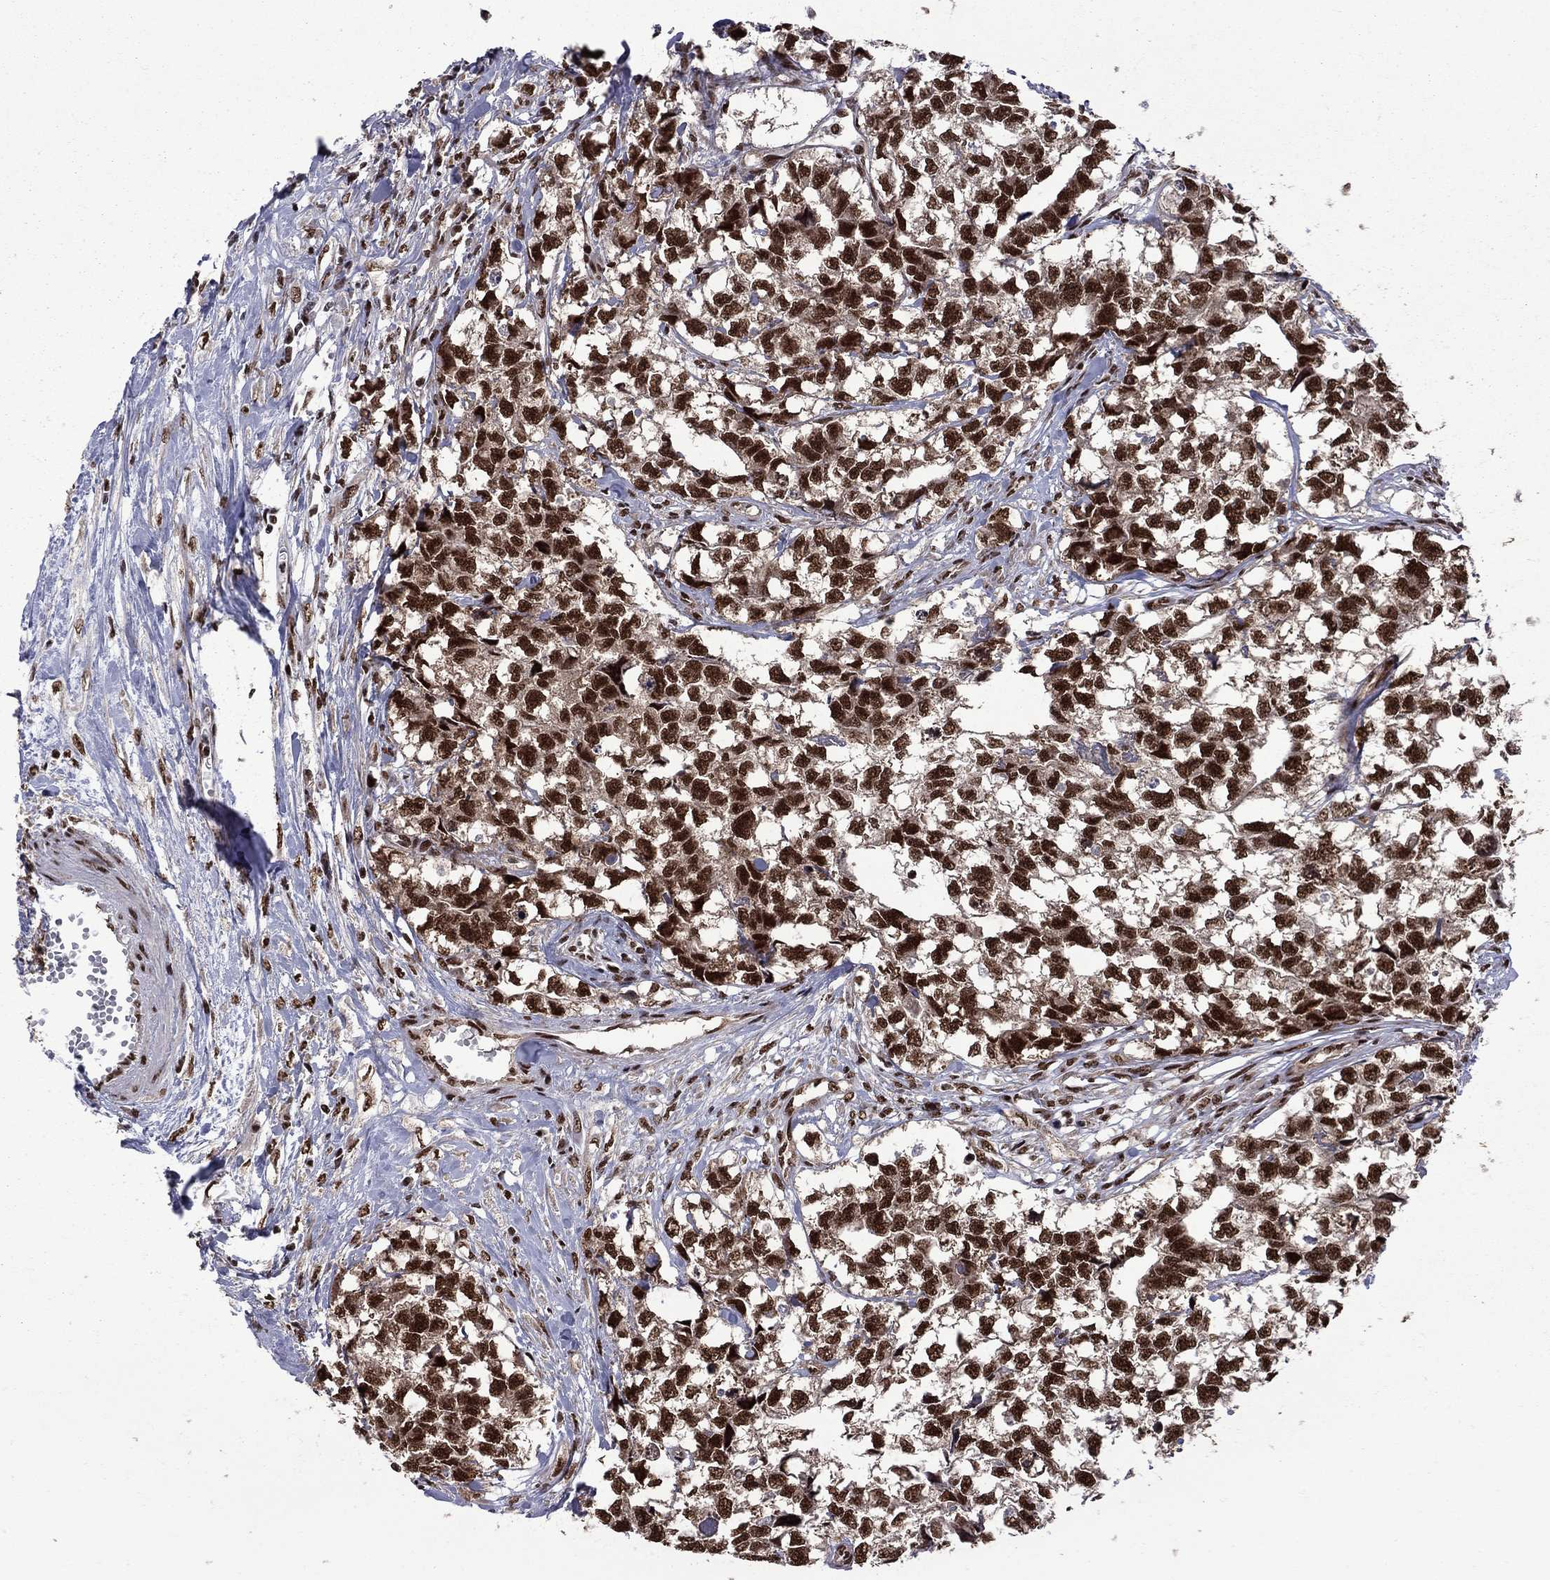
{"staining": {"intensity": "strong", "quantity": ">75%", "location": "nuclear"}, "tissue": "testis cancer", "cell_type": "Tumor cells", "image_type": "cancer", "snomed": [{"axis": "morphology", "description": "Carcinoma, Embryonal, NOS"}, {"axis": "morphology", "description": "Teratoma, malignant, NOS"}, {"axis": "topography", "description": "Testis"}], "caption": "IHC of embryonal carcinoma (testis) reveals high levels of strong nuclear positivity in about >75% of tumor cells.", "gene": "MED25", "patient": {"sex": "male", "age": 44}}